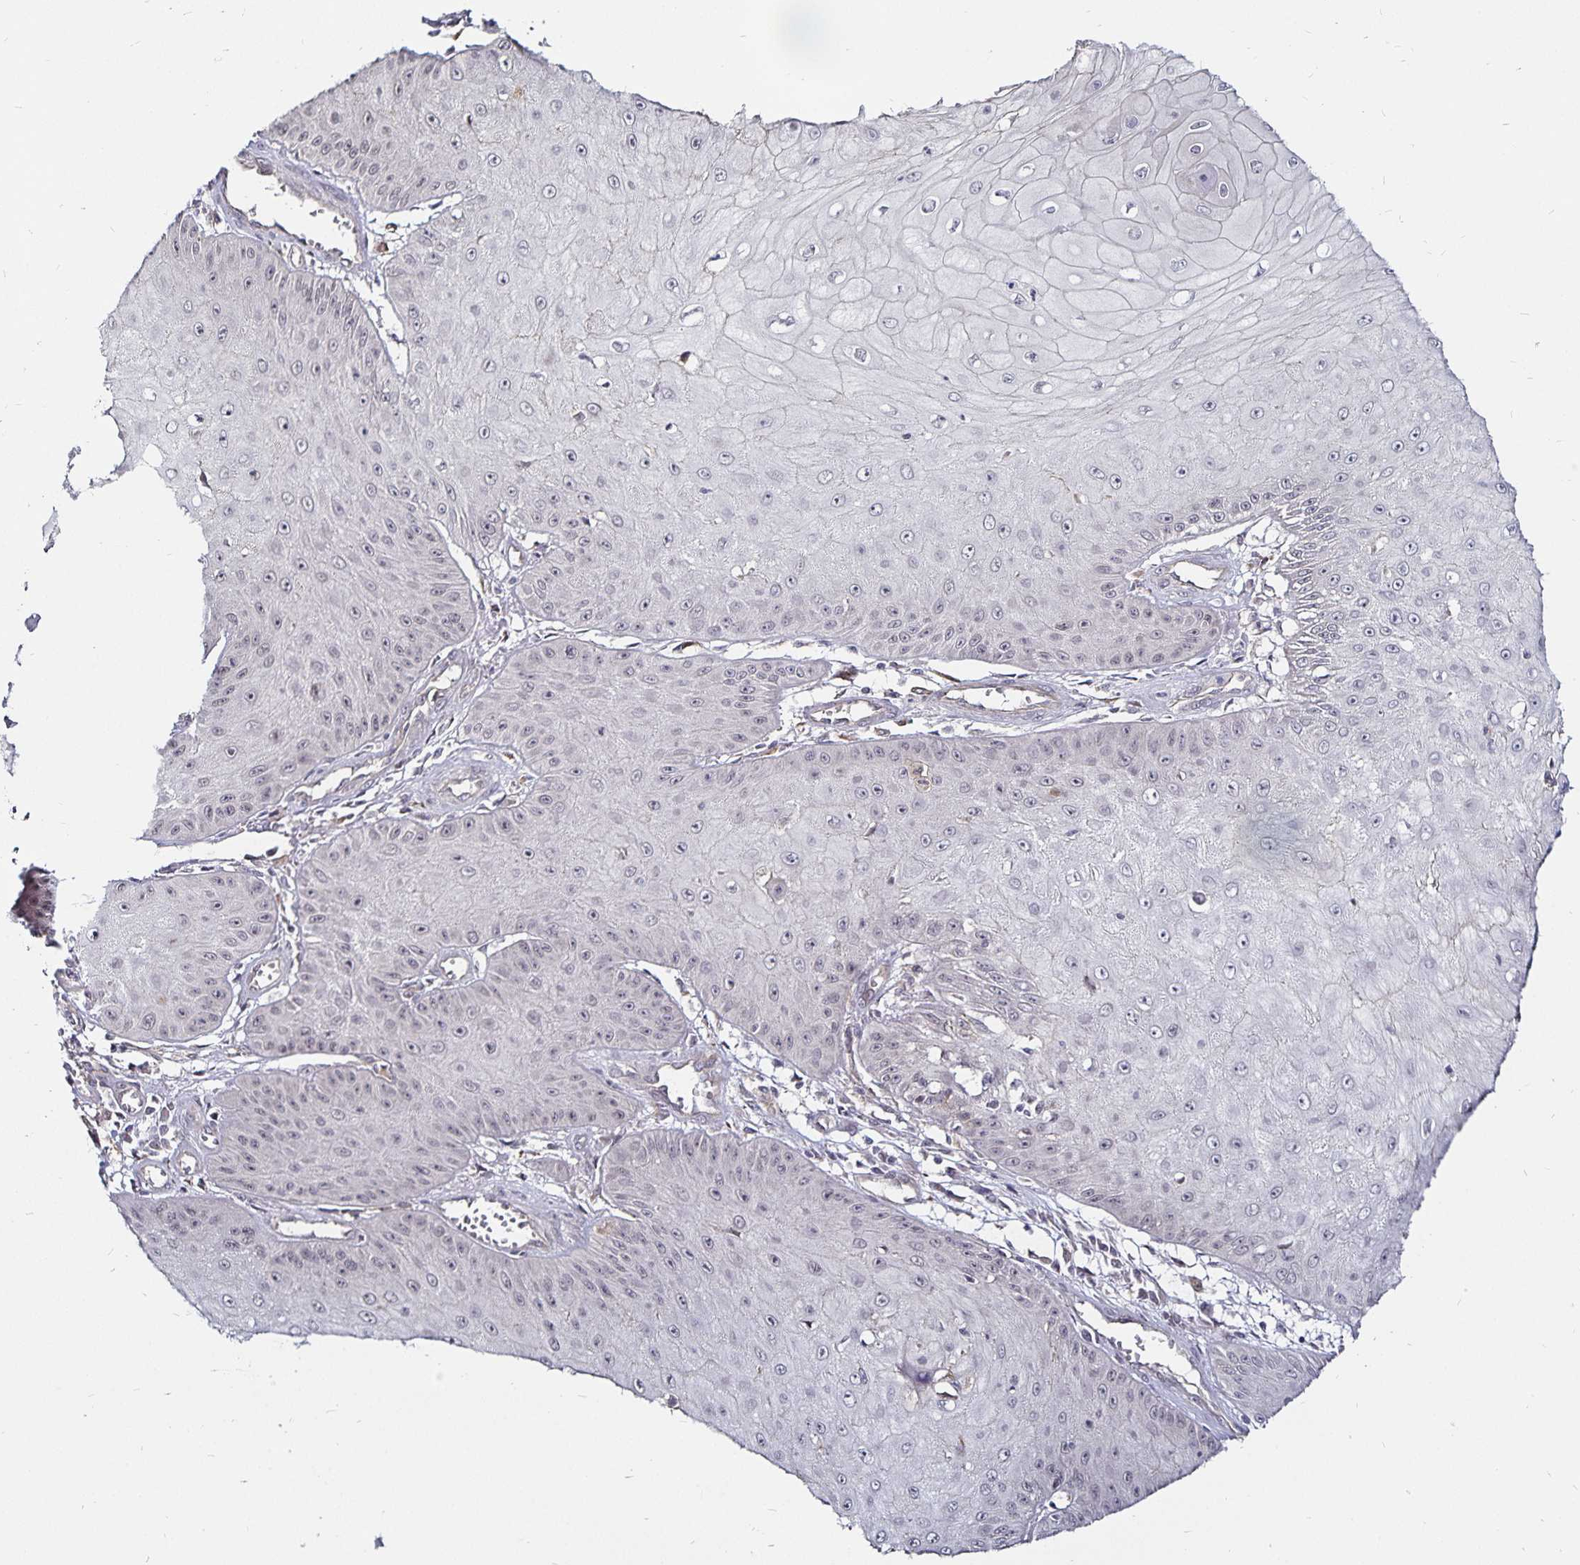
{"staining": {"intensity": "negative", "quantity": "none", "location": "none"}, "tissue": "skin cancer", "cell_type": "Tumor cells", "image_type": "cancer", "snomed": [{"axis": "morphology", "description": "Squamous cell carcinoma, NOS"}, {"axis": "topography", "description": "Skin"}], "caption": "IHC micrograph of human skin cancer (squamous cell carcinoma) stained for a protein (brown), which reveals no staining in tumor cells. (DAB immunohistochemistry, high magnification).", "gene": "CYP27A1", "patient": {"sex": "male", "age": 70}}